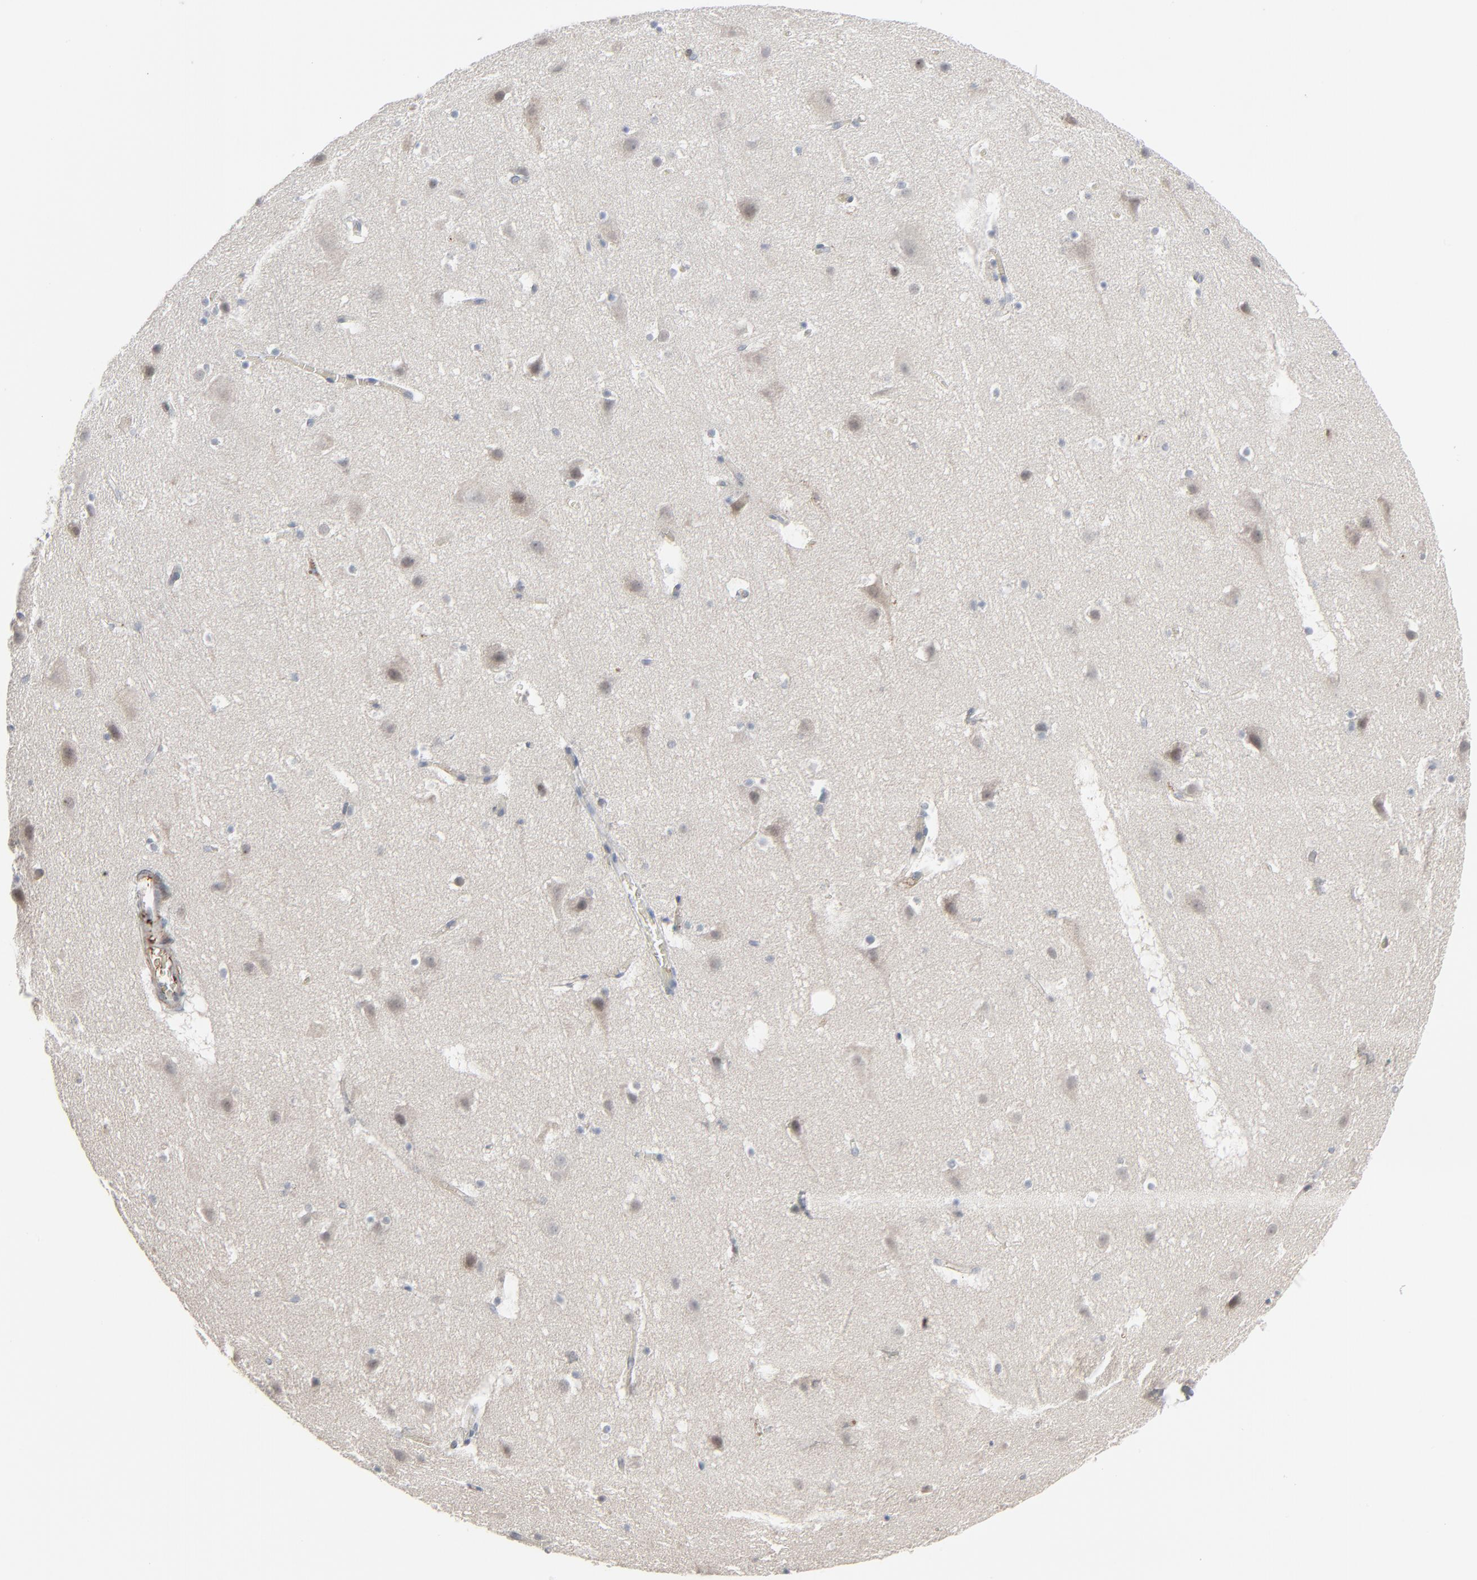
{"staining": {"intensity": "negative", "quantity": "none", "location": "none"}, "tissue": "cerebral cortex", "cell_type": "Endothelial cells", "image_type": "normal", "snomed": [{"axis": "morphology", "description": "Normal tissue, NOS"}, {"axis": "topography", "description": "Cerebral cortex"}], "caption": "Immunohistochemistry (IHC) micrograph of benign cerebral cortex: human cerebral cortex stained with DAB (3,3'-diaminobenzidine) shows no significant protein expression in endothelial cells.", "gene": "NEUROD1", "patient": {"sex": "male", "age": 45}}